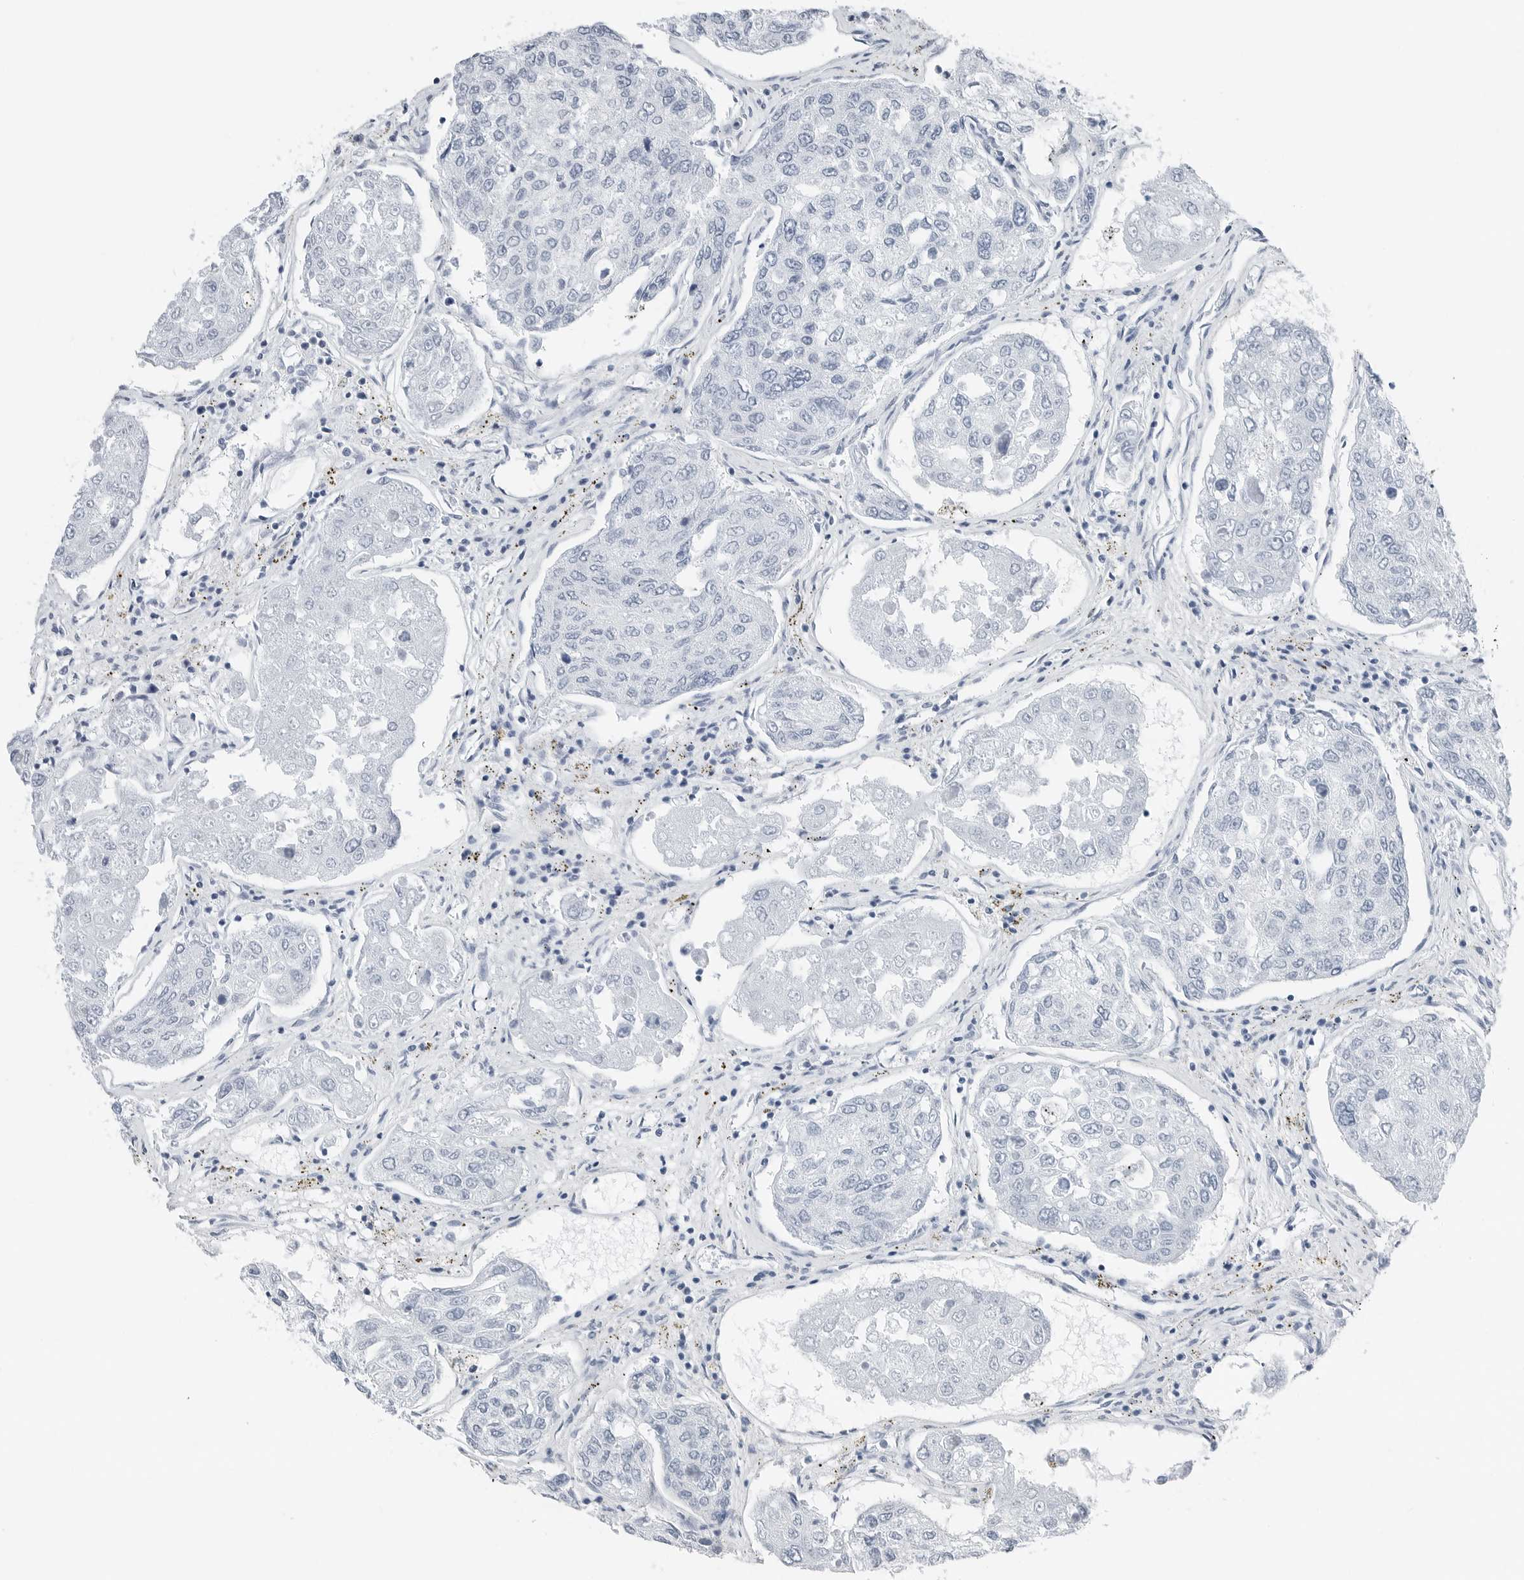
{"staining": {"intensity": "negative", "quantity": "none", "location": "none"}, "tissue": "urothelial cancer", "cell_type": "Tumor cells", "image_type": "cancer", "snomed": [{"axis": "morphology", "description": "Urothelial carcinoma, High grade"}, {"axis": "topography", "description": "Lymph node"}, {"axis": "topography", "description": "Urinary bladder"}], "caption": "Urothelial cancer stained for a protein using immunohistochemistry shows no positivity tumor cells.", "gene": "SLPI", "patient": {"sex": "male", "age": 51}}